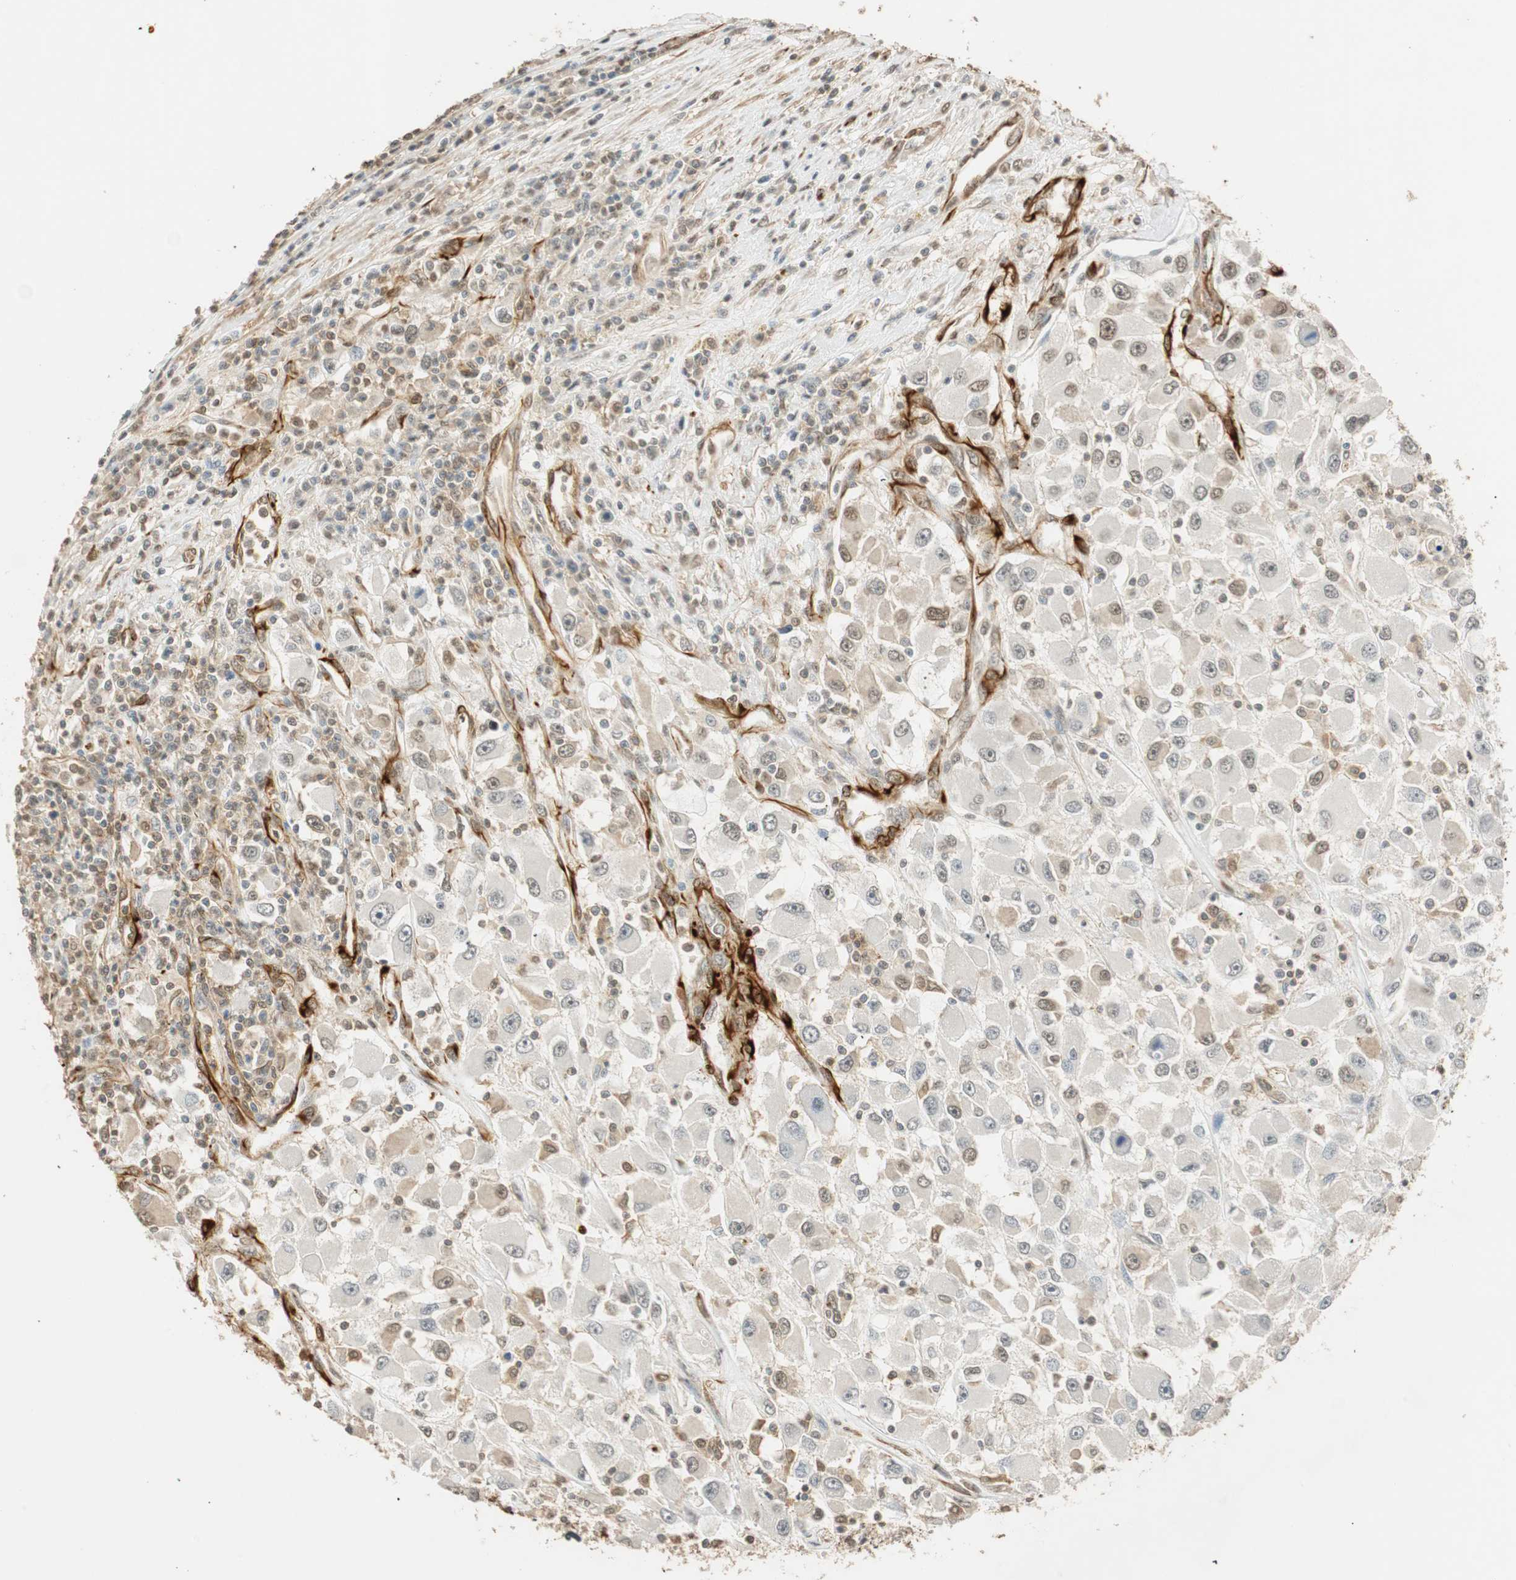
{"staining": {"intensity": "weak", "quantity": "<25%", "location": "cytoplasmic/membranous,nuclear"}, "tissue": "renal cancer", "cell_type": "Tumor cells", "image_type": "cancer", "snomed": [{"axis": "morphology", "description": "Adenocarcinoma, NOS"}, {"axis": "topography", "description": "Kidney"}], "caption": "Tumor cells are negative for brown protein staining in renal cancer. Brightfield microscopy of IHC stained with DAB (3,3'-diaminobenzidine) (brown) and hematoxylin (blue), captured at high magnification.", "gene": "NES", "patient": {"sex": "female", "age": 52}}